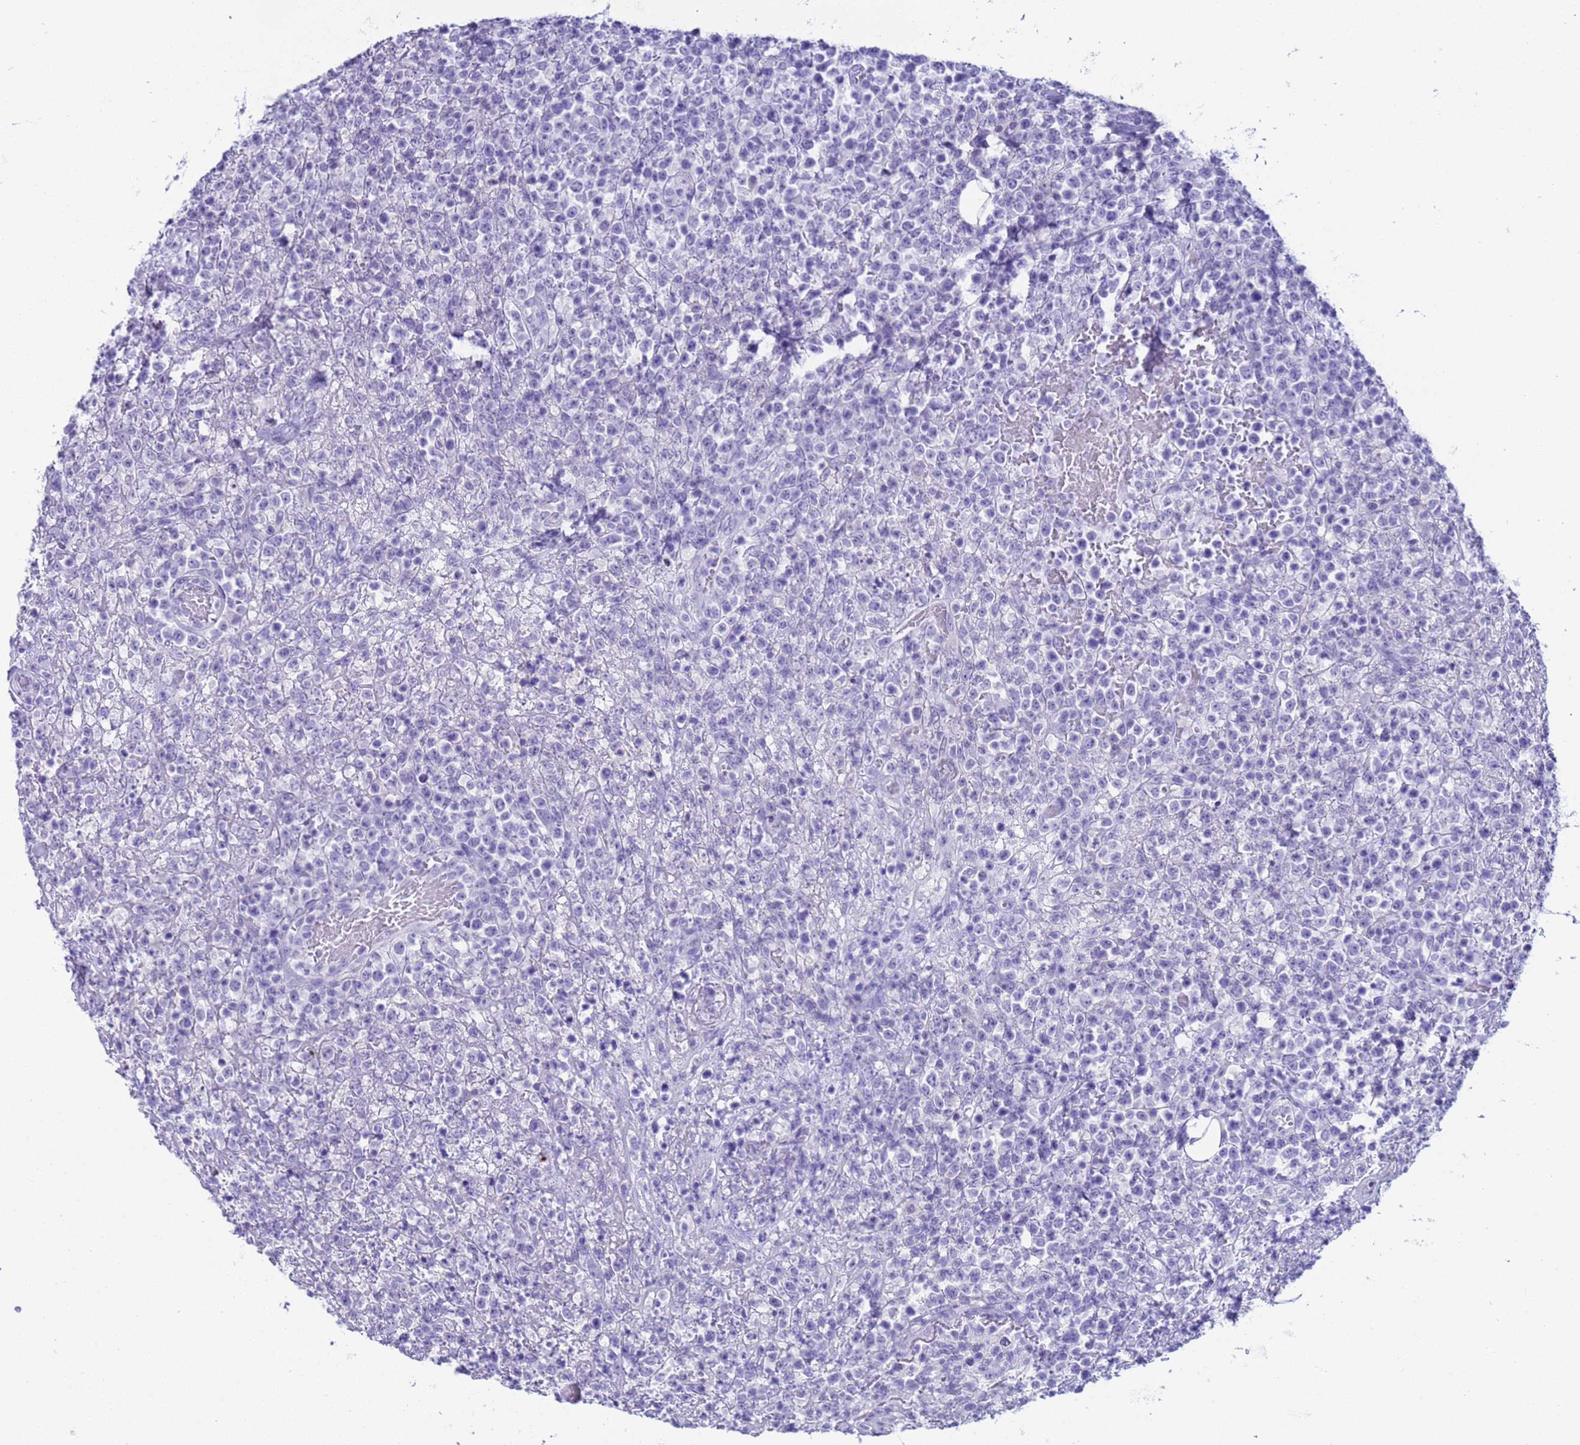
{"staining": {"intensity": "negative", "quantity": "none", "location": "none"}, "tissue": "lymphoma", "cell_type": "Tumor cells", "image_type": "cancer", "snomed": [{"axis": "morphology", "description": "Malignant lymphoma, non-Hodgkin's type, High grade"}, {"axis": "topography", "description": "Colon"}], "caption": "Immunohistochemical staining of lymphoma shows no significant staining in tumor cells.", "gene": "CKM", "patient": {"sex": "female", "age": 53}}